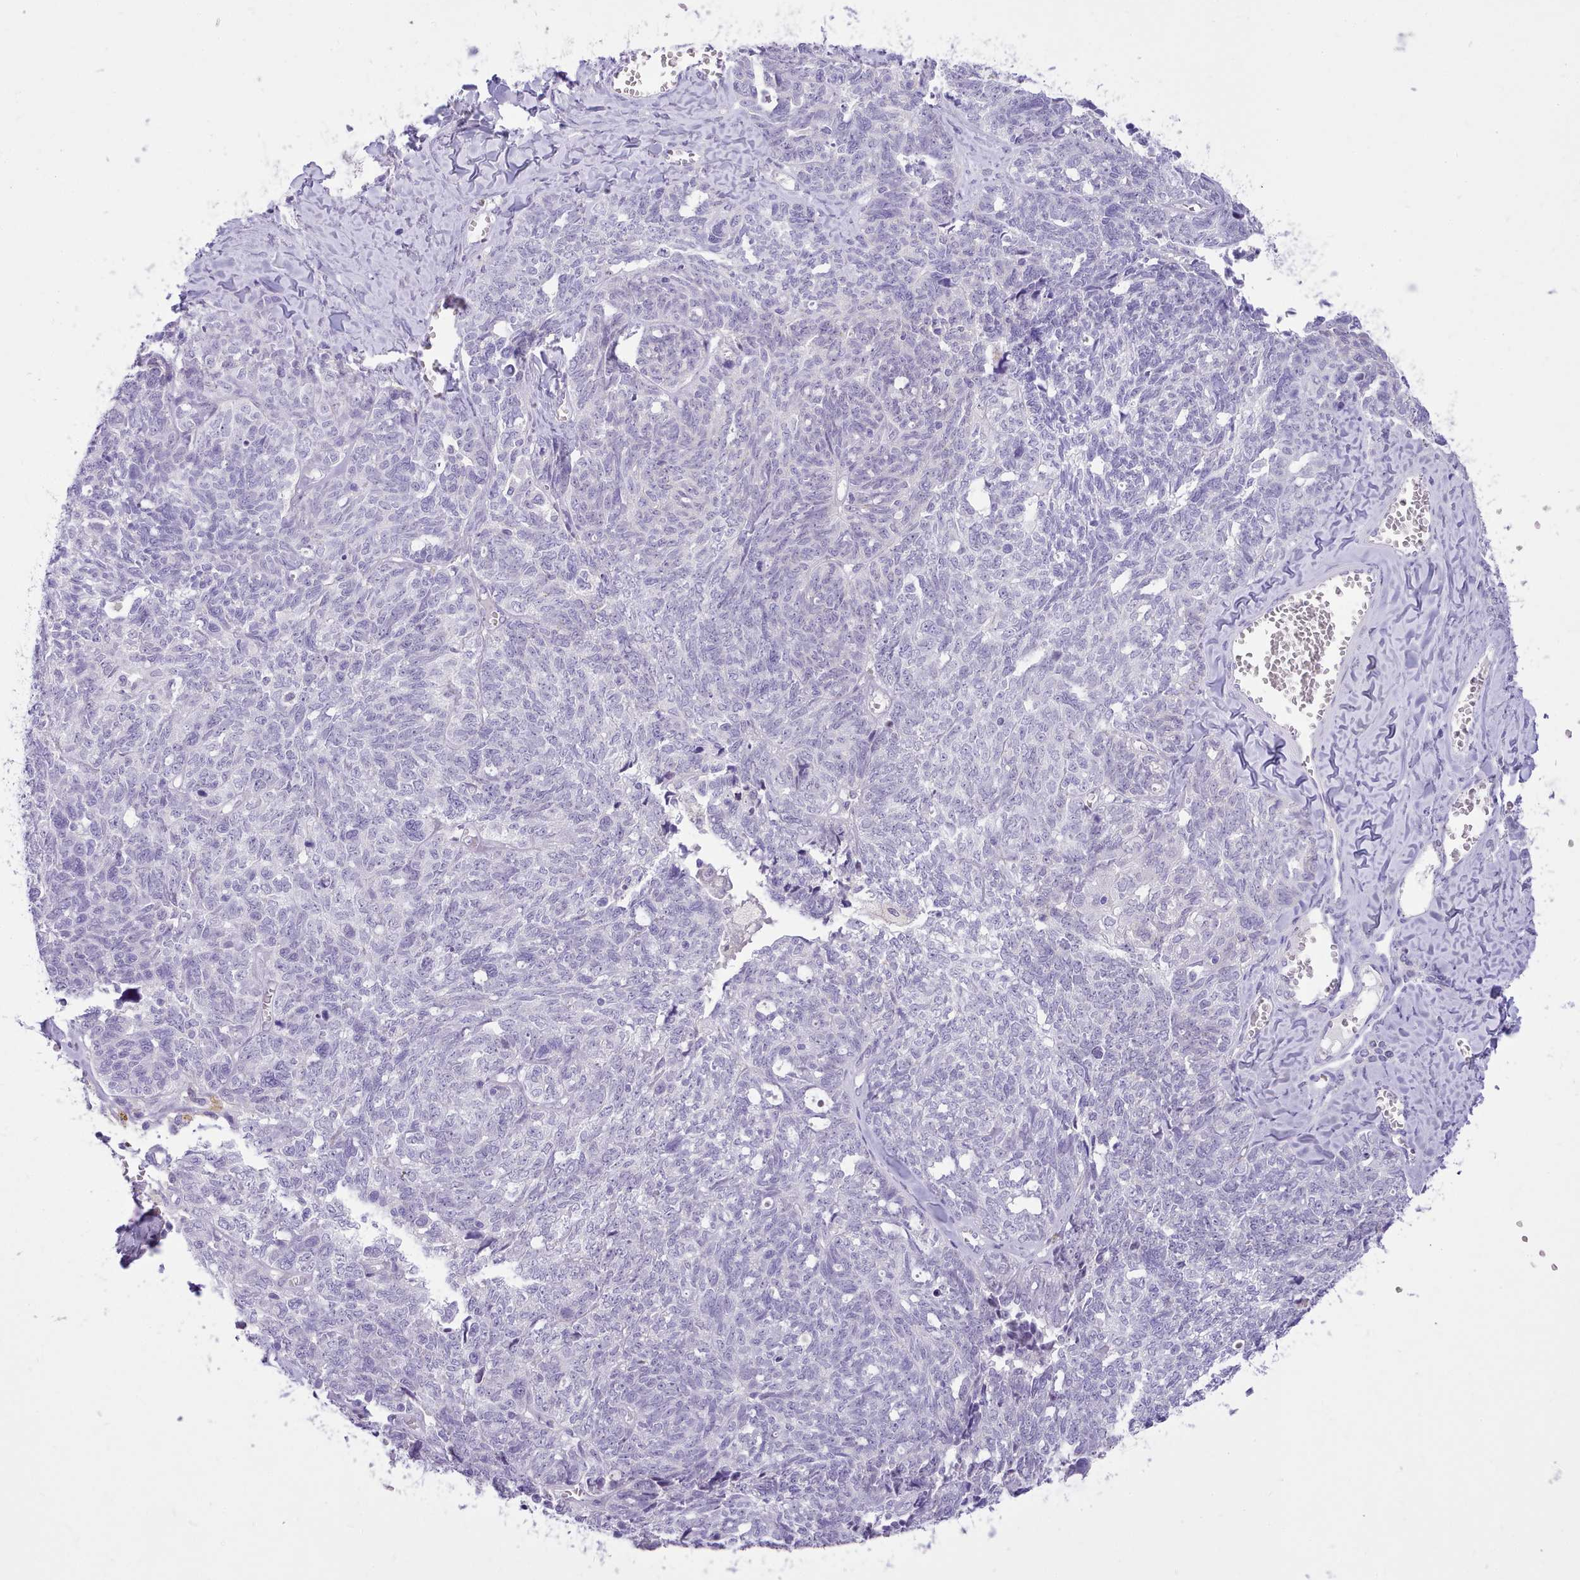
{"staining": {"intensity": "negative", "quantity": "none", "location": "none"}, "tissue": "ovarian cancer", "cell_type": "Tumor cells", "image_type": "cancer", "snomed": [{"axis": "morphology", "description": "Cystadenocarcinoma, serous, NOS"}, {"axis": "topography", "description": "Ovary"}], "caption": "High magnification brightfield microscopy of serous cystadenocarcinoma (ovarian) stained with DAB (brown) and counterstained with hematoxylin (blue): tumor cells show no significant staining.", "gene": "LRRC37A", "patient": {"sex": "female", "age": 79}}